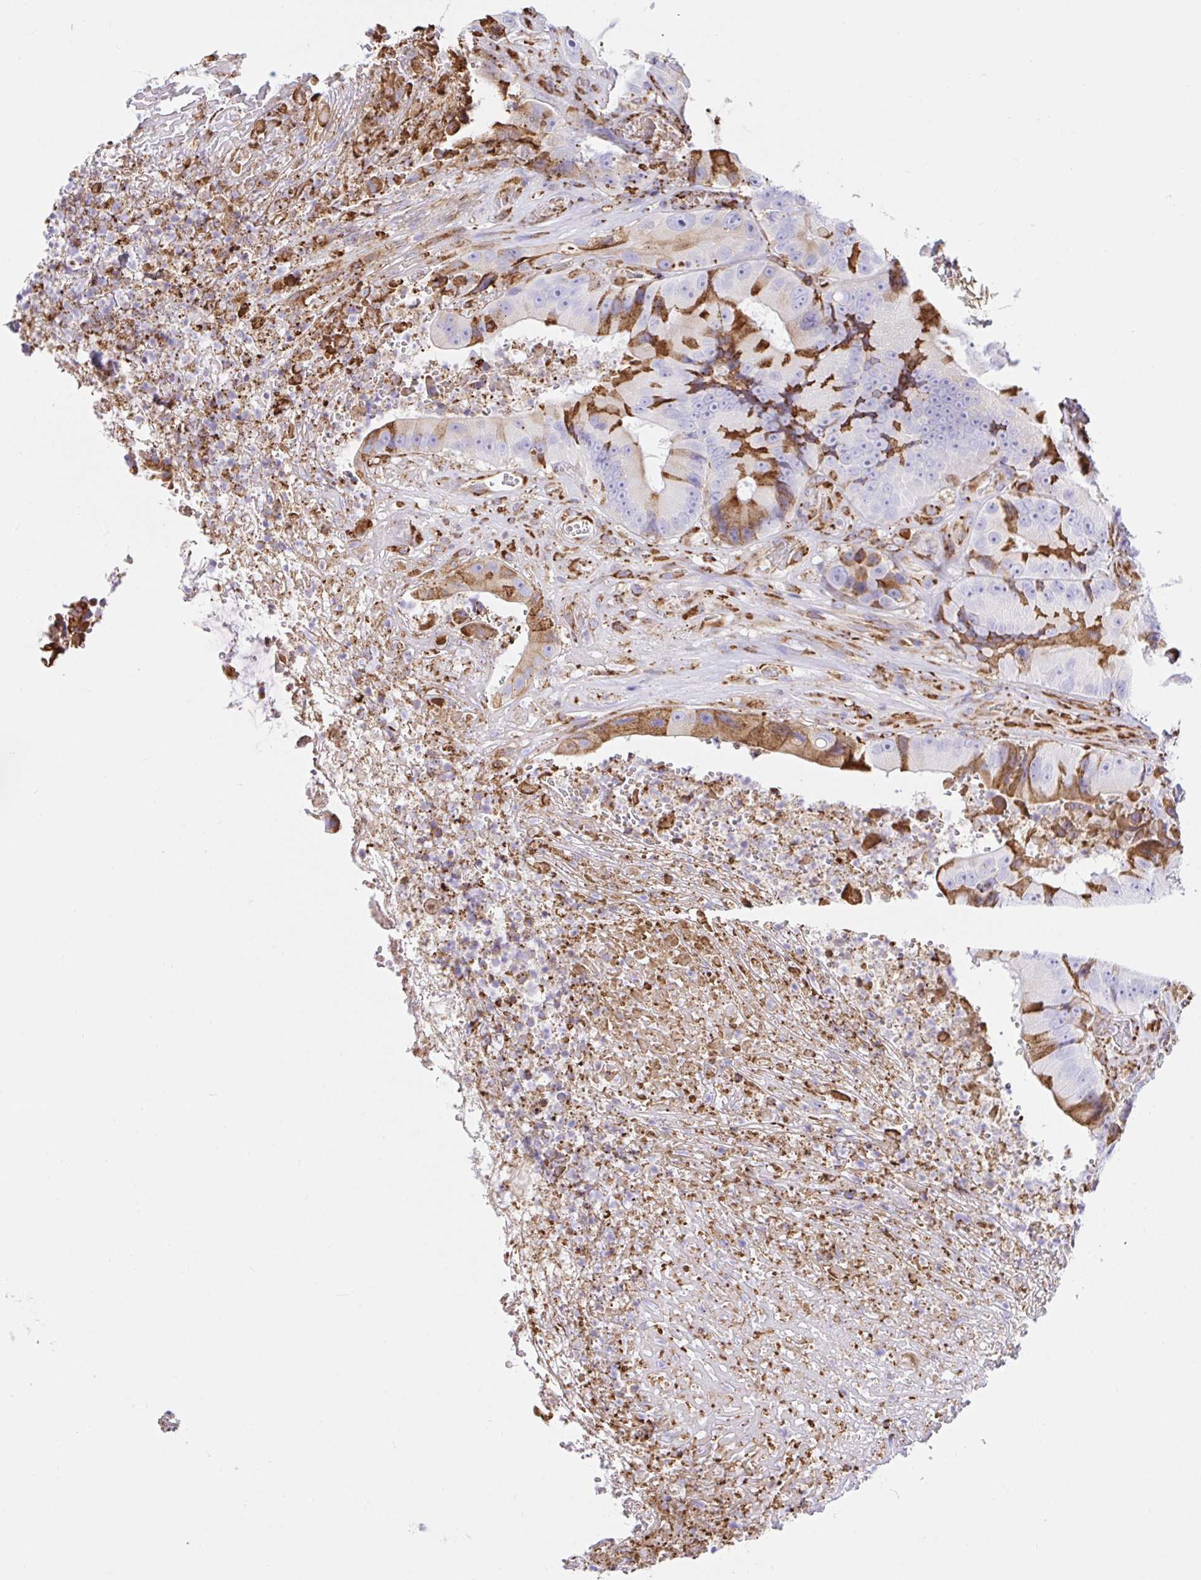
{"staining": {"intensity": "moderate", "quantity": "<25%", "location": "cytoplasmic/membranous"}, "tissue": "colorectal cancer", "cell_type": "Tumor cells", "image_type": "cancer", "snomed": [{"axis": "morphology", "description": "Adenocarcinoma, NOS"}, {"axis": "topography", "description": "Colon"}], "caption": "A photomicrograph showing moderate cytoplasmic/membranous positivity in about <25% of tumor cells in colorectal adenocarcinoma, as visualized by brown immunohistochemical staining.", "gene": "CLGN", "patient": {"sex": "female", "age": 86}}